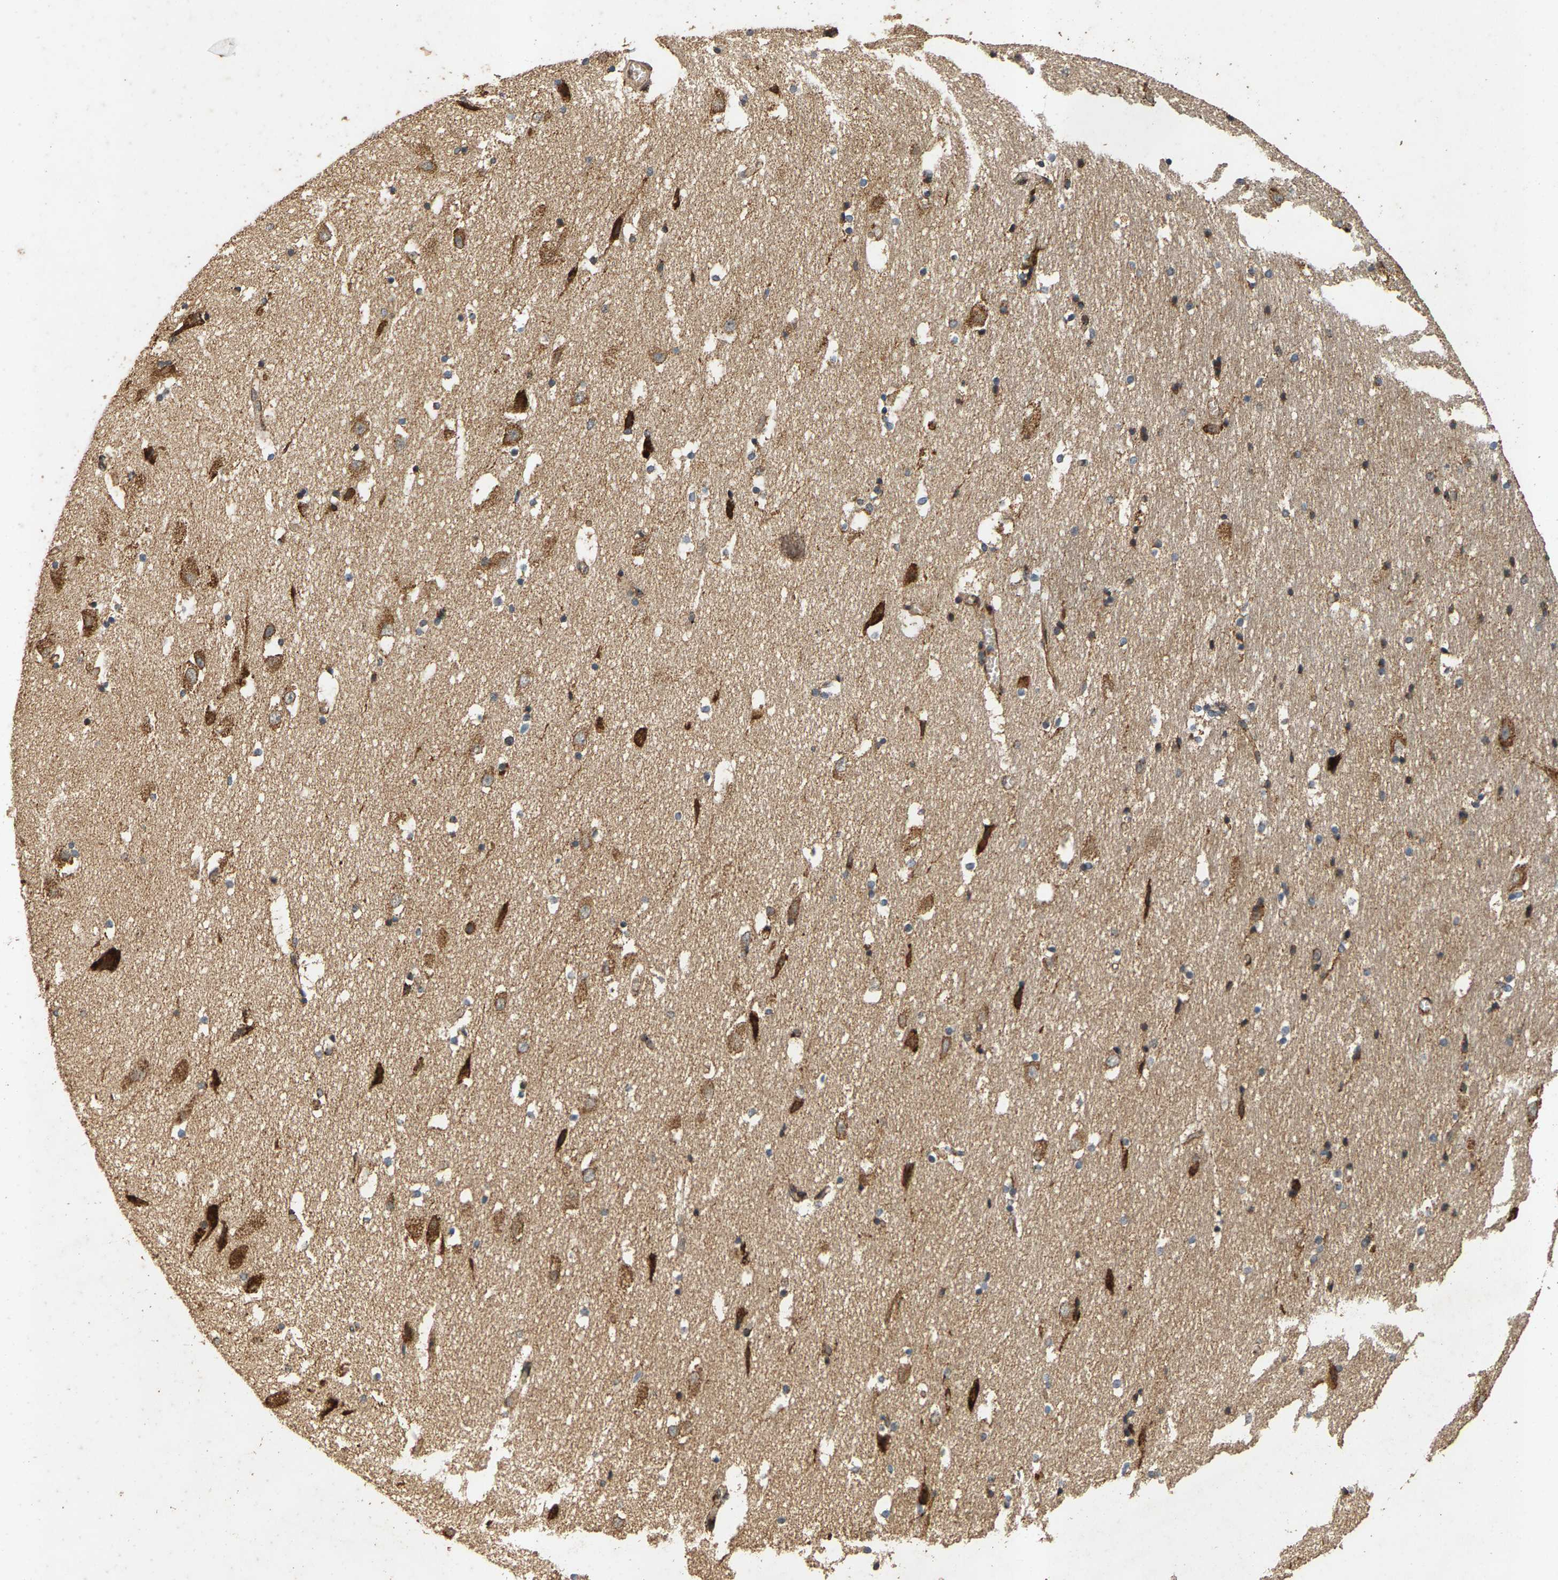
{"staining": {"intensity": "weak", "quantity": ">75%", "location": "cytoplasmic/membranous"}, "tissue": "hippocampus", "cell_type": "Glial cells", "image_type": "normal", "snomed": [{"axis": "morphology", "description": "Normal tissue, NOS"}, {"axis": "topography", "description": "Hippocampus"}], "caption": "Brown immunohistochemical staining in benign hippocampus shows weak cytoplasmic/membranous positivity in about >75% of glial cells.", "gene": "CIDEC", "patient": {"sex": "male", "age": 45}}